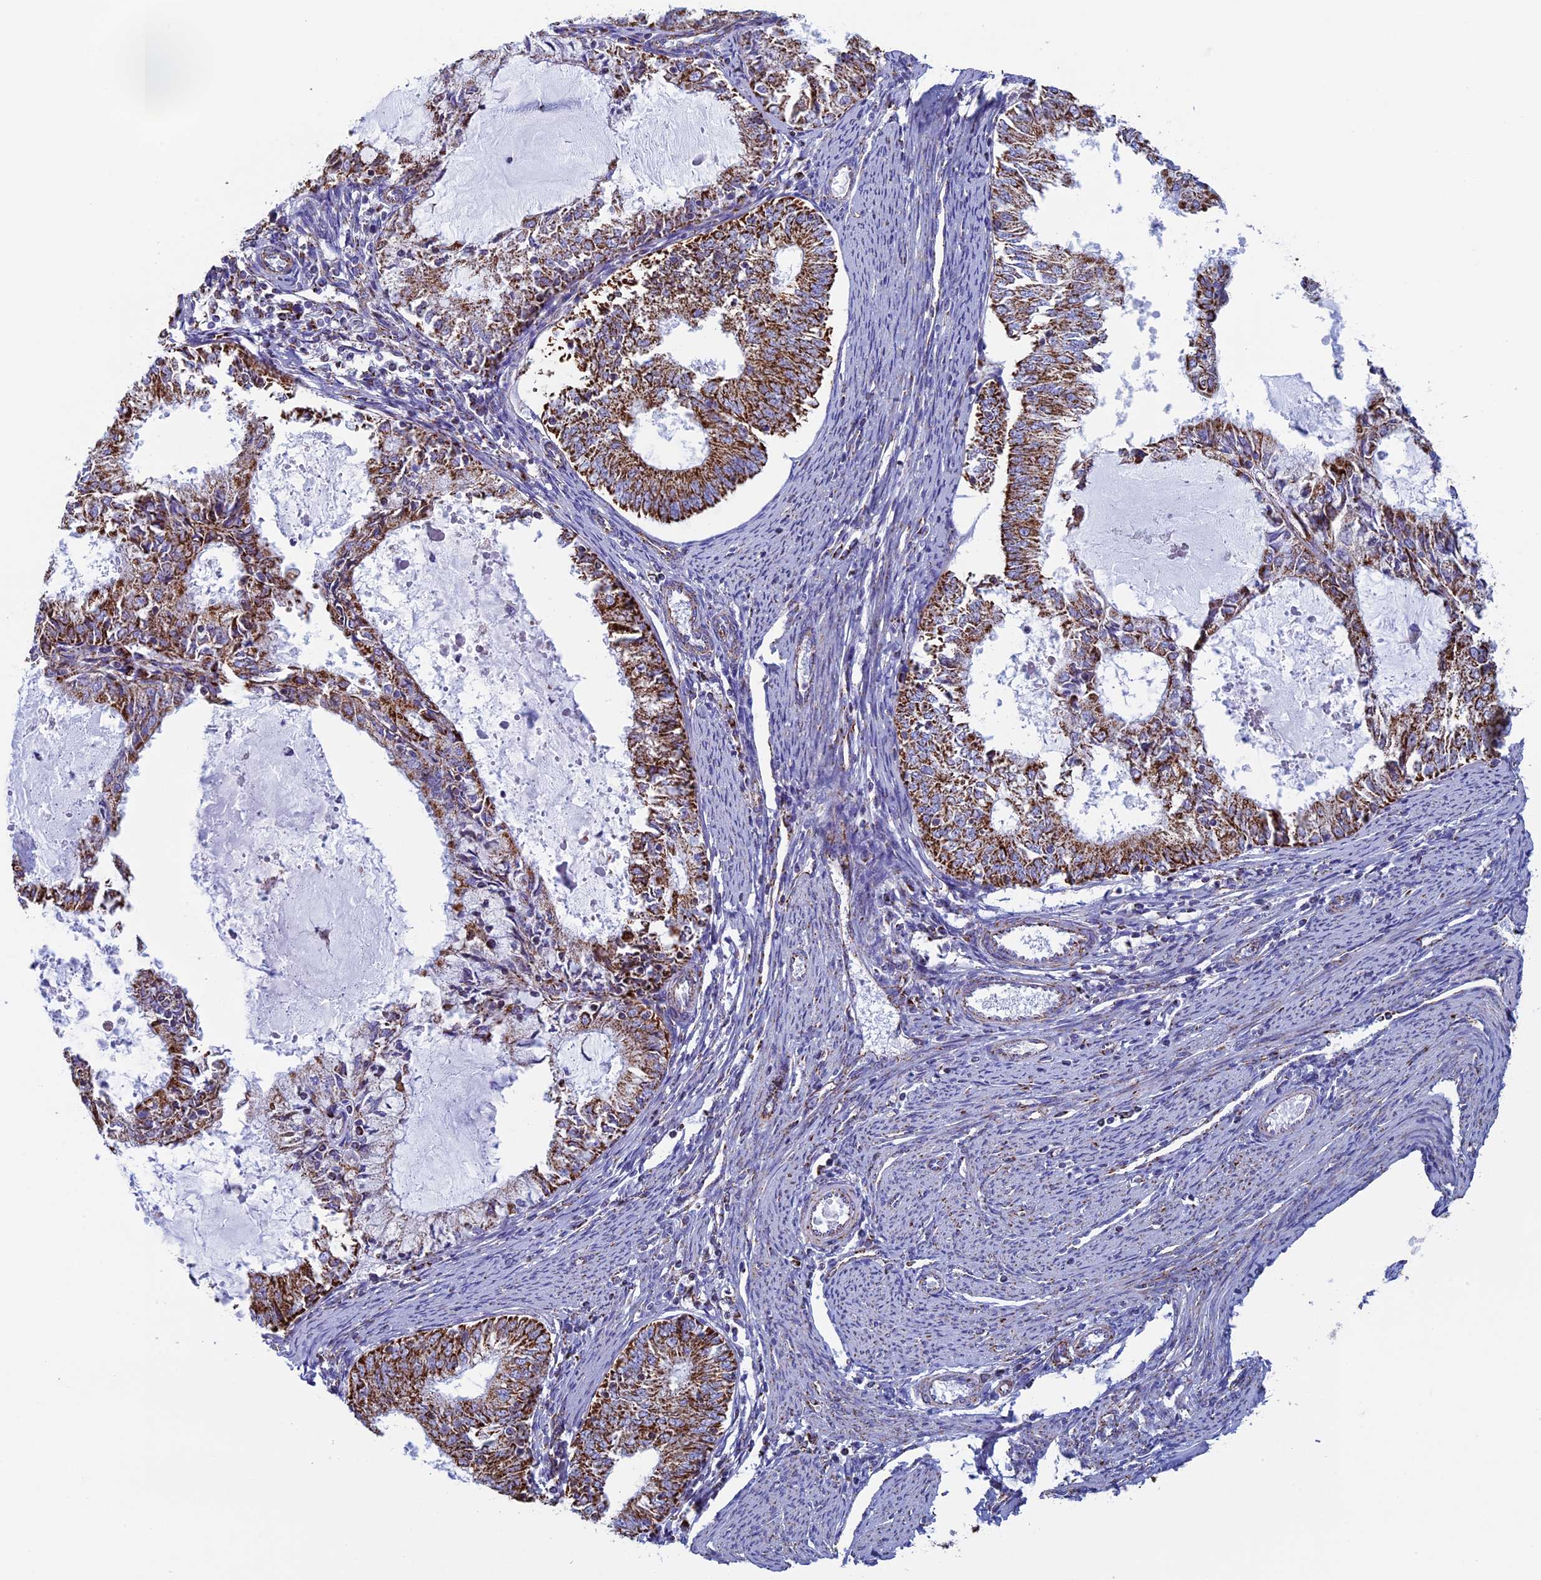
{"staining": {"intensity": "strong", "quantity": ">75%", "location": "cytoplasmic/membranous"}, "tissue": "endometrial cancer", "cell_type": "Tumor cells", "image_type": "cancer", "snomed": [{"axis": "morphology", "description": "Adenocarcinoma, NOS"}, {"axis": "topography", "description": "Endometrium"}], "caption": "Strong cytoplasmic/membranous protein staining is seen in approximately >75% of tumor cells in endometrial adenocarcinoma.", "gene": "UQCRFS1", "patient": {"sex": "female", "age": 57}}